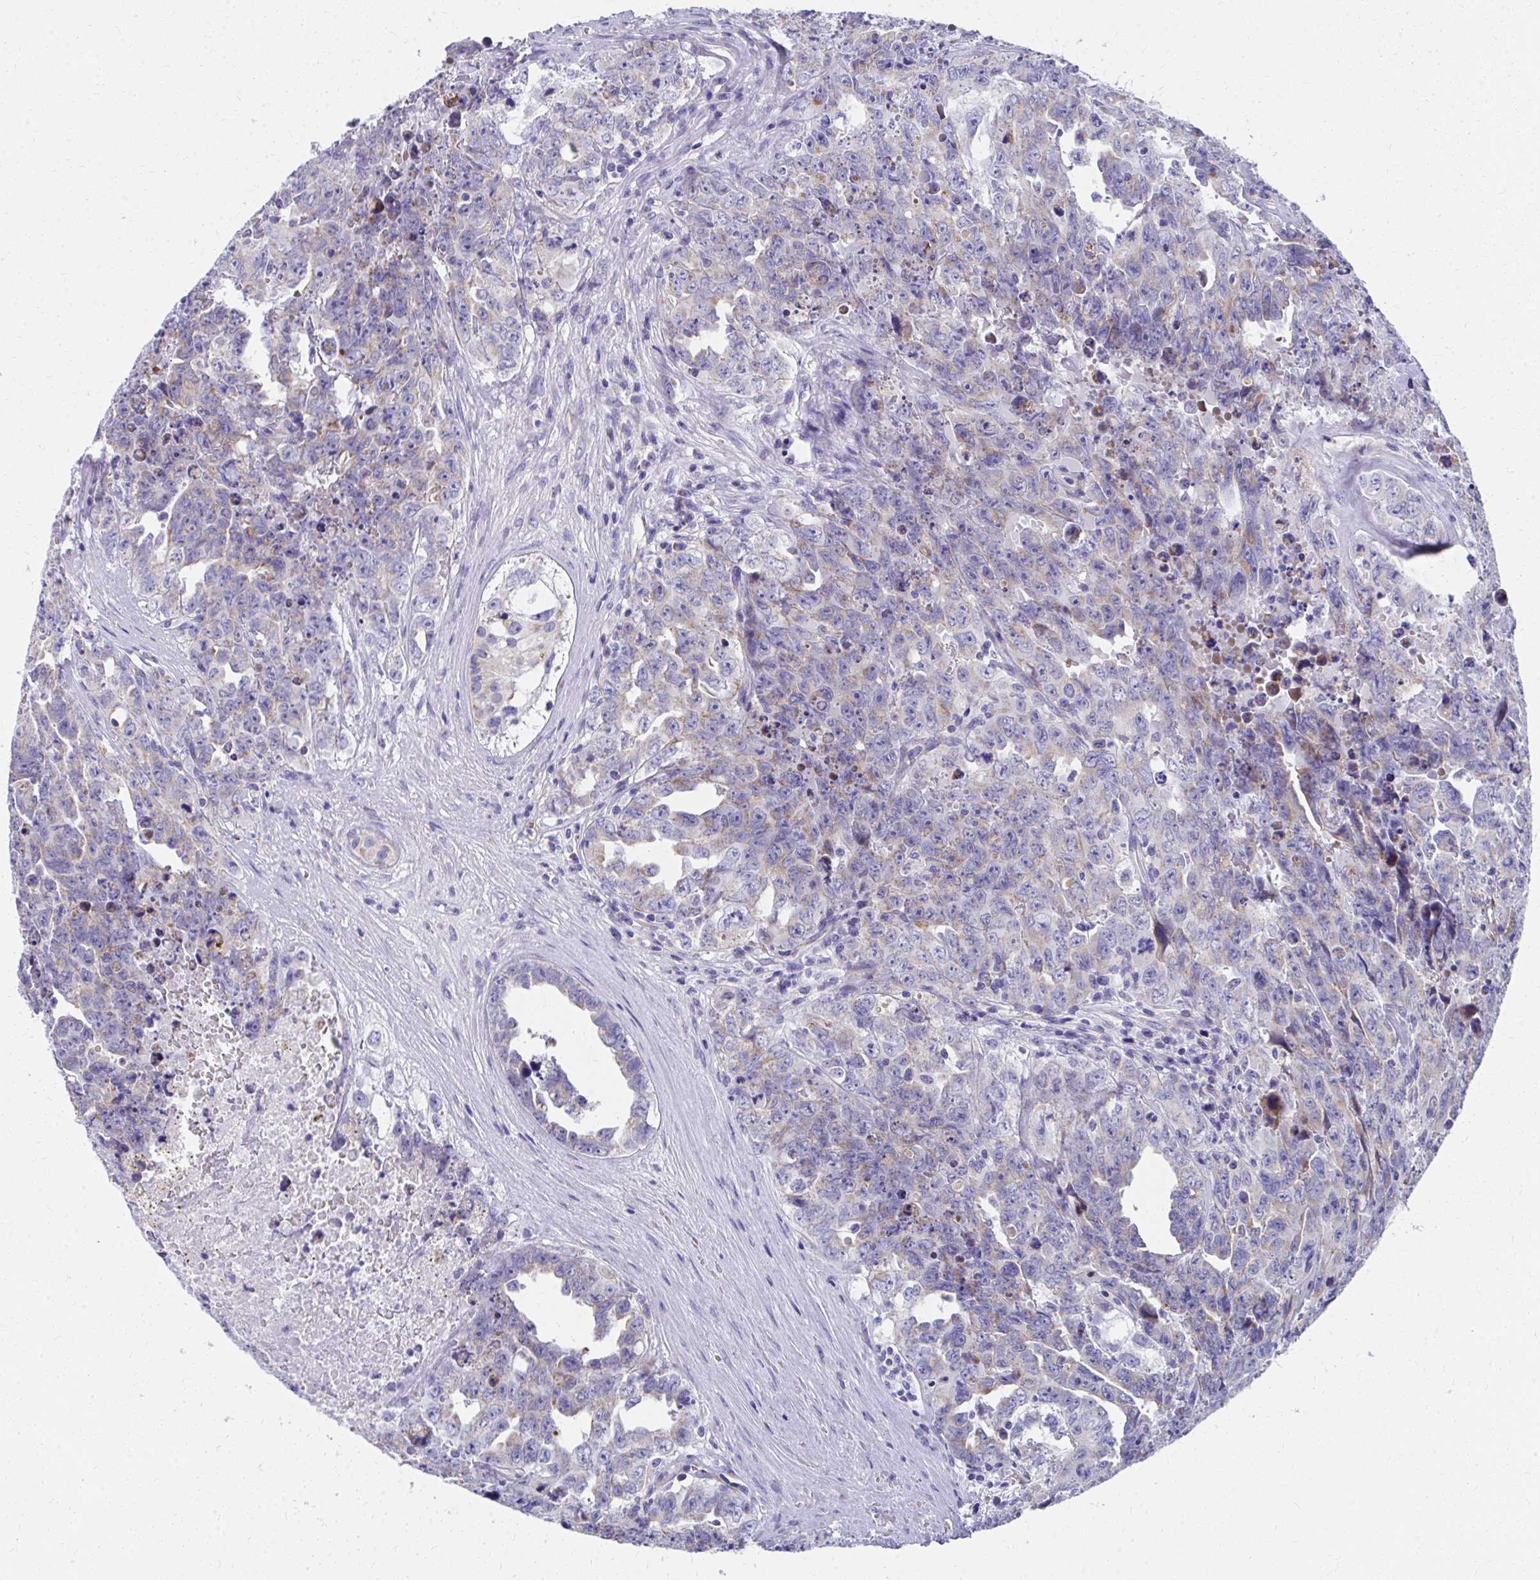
{"staining": {"intensity": "weak", "quantity": "25%-75%", "location": "cytoplasmic/membranous"}, "tissue": "testis cancer", "cell_type": "Tumor cells", "image_type": "cancer", "snomed": [{"axis": "morphology", "description": "Carcinoma, Embryonal, NOS"}, {"axis": "topography", "description": "Testis"}], "caption": "The image displays a brown stain indicating the presence of a protein in the cytoplasmic/membranous of tumor cells in testis cancer. (brown staining indicates protein expression, while blue staining denotes nuclei).", "gene": "IL37", "patient": {"sex": "male", "age": 24}}